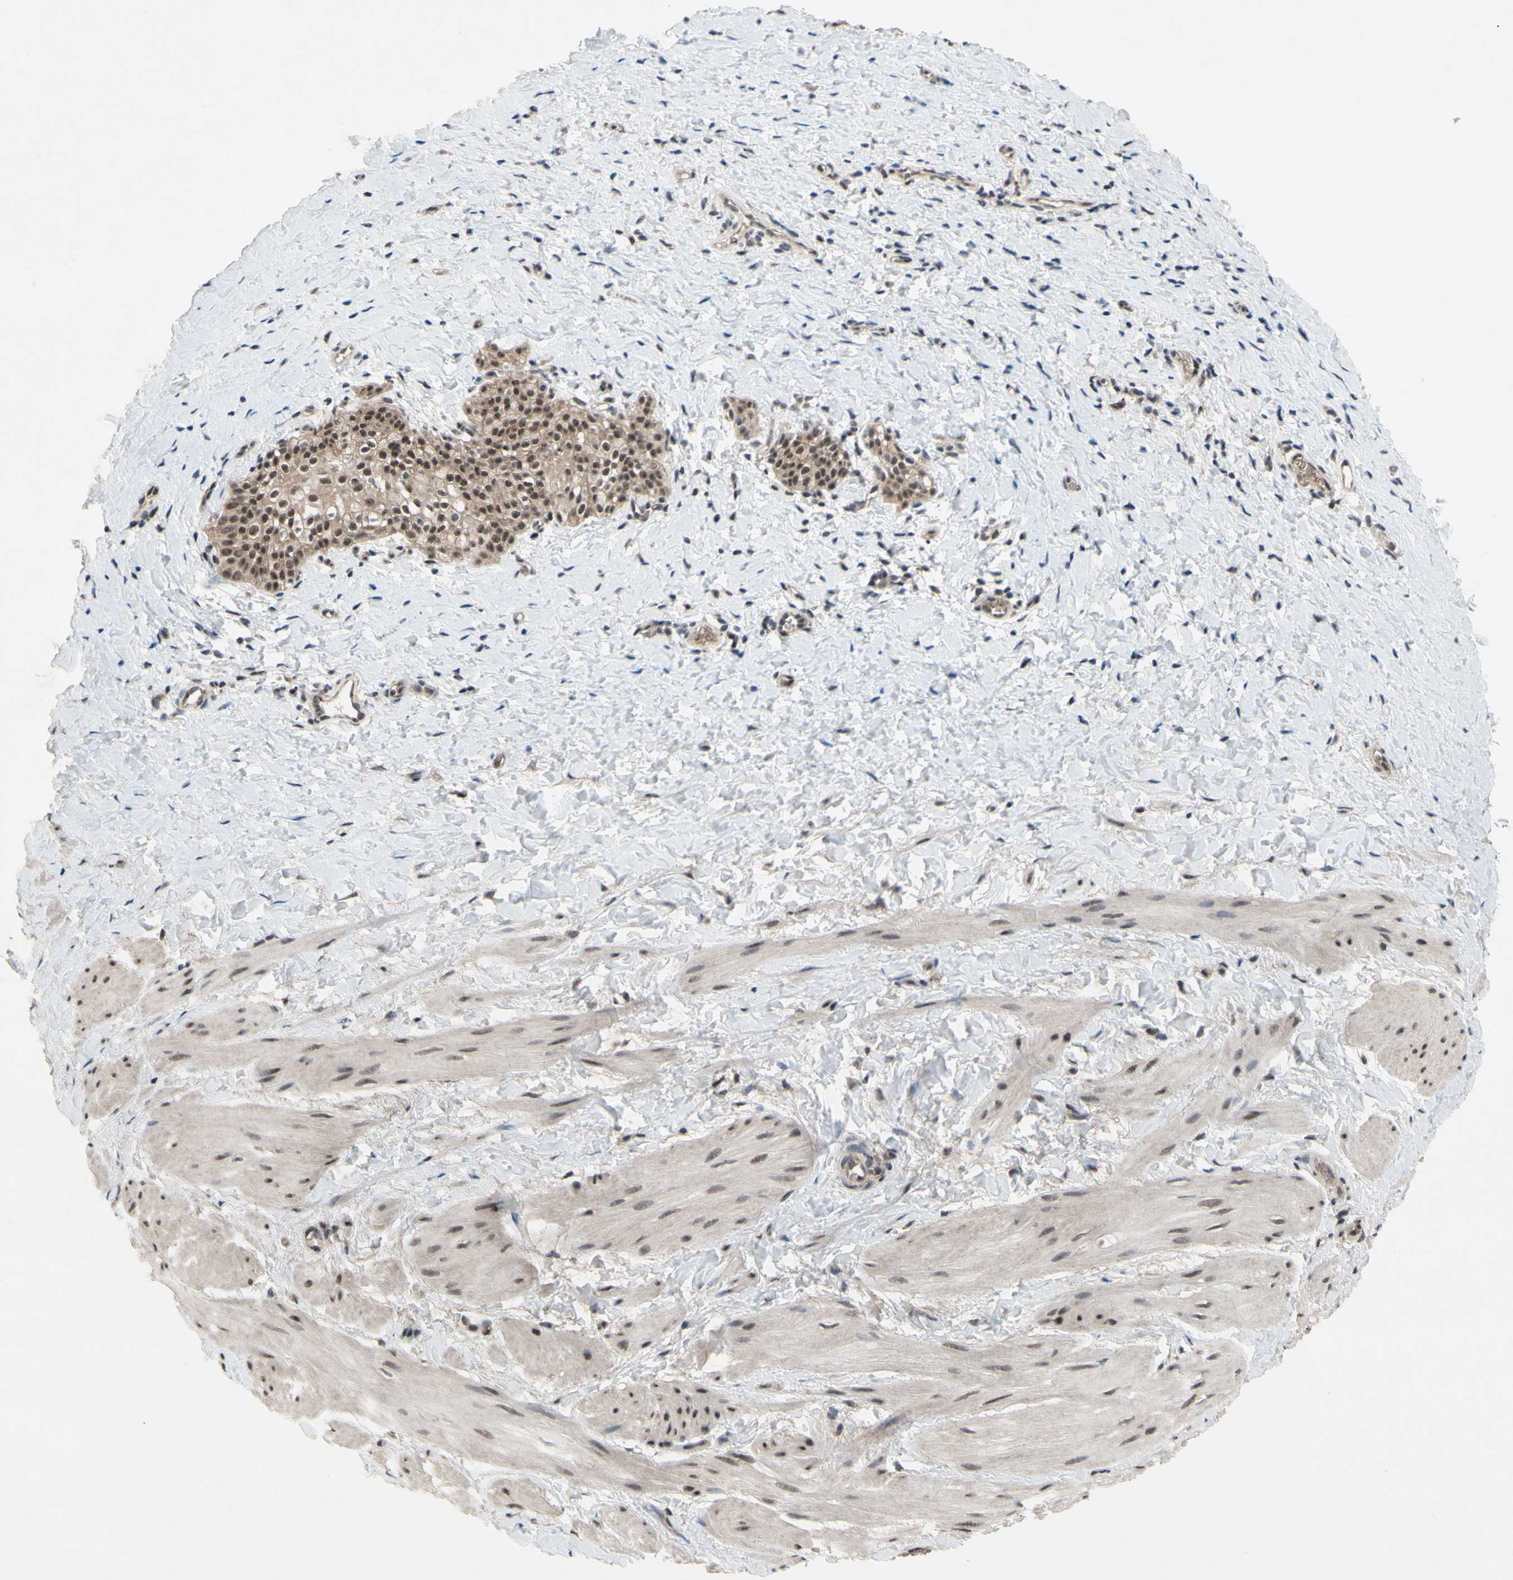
{"staining": {"intensity": "weak", "quantity": "<25%", "location": "cytoplasmic/membranous"}, "tissue": "smooth muscle", "cell_type": "Smooth muscle cells", "image_type": "normal", "snomed": [{"axis": "morphology", "description": "Normal tissue, NOS"}, {"axis": "topography", "description": "Smooth muscle"}], "caption": "Immunohistochemistry (IHC) of benign smooth muscle exhibits no staining in smooth muscle cells. The staining was performed using DAB (3,3'-diaminobenzidine) to visualize the protein expression in brown, while the nuclei were stained in blue with hematoxylin (Magnification: 20x).", "gene": "TRDMT1", "patient": {"sex": "male", "age": 16}}